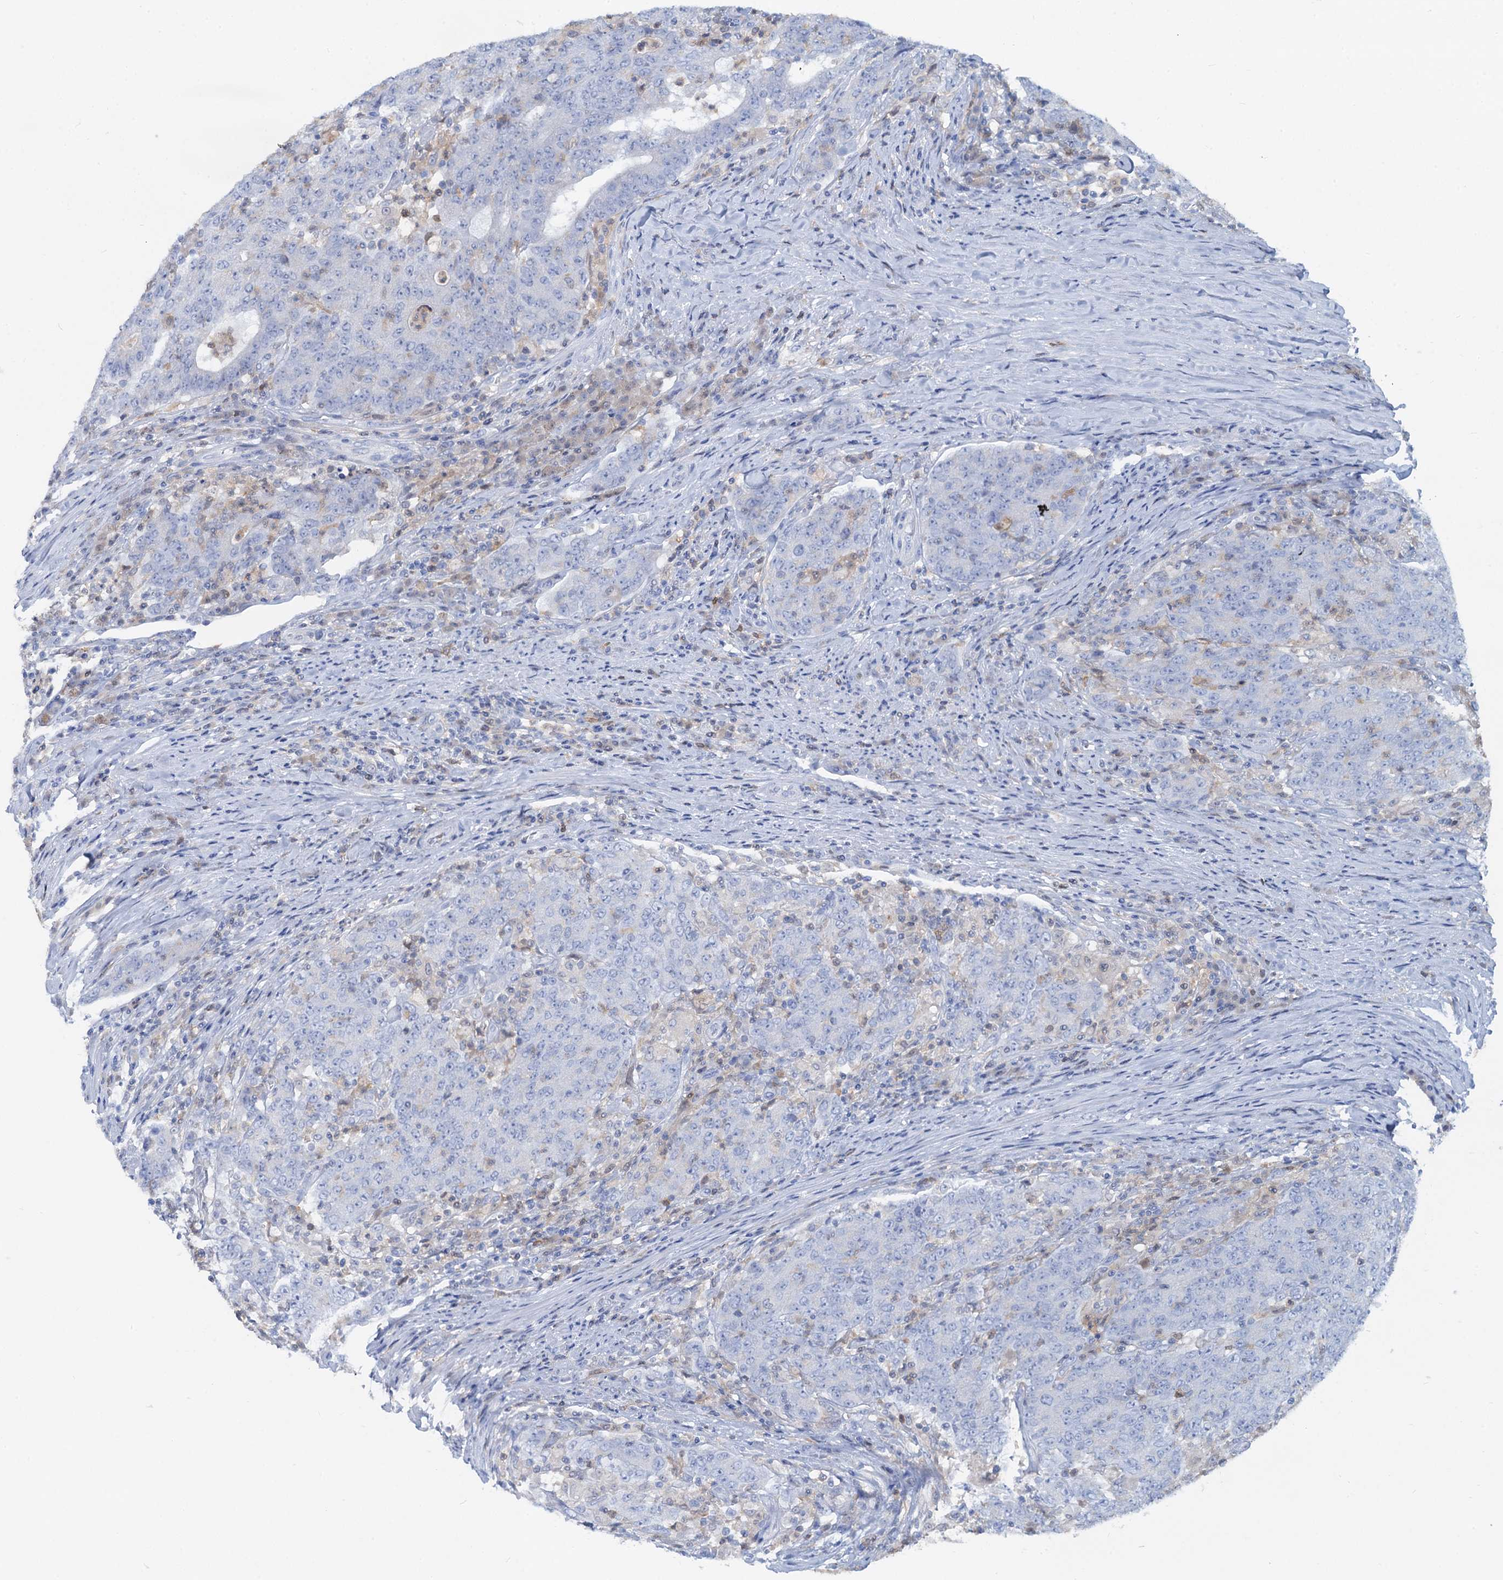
{"staining": {"intensity": "negative", "quantity": "none", "location": "none"}, "tissue": "colorectal cancer", "cell_type": "Tumor cells", "image_type": "cancer", "snomed": [{"axis": "morphology", "description": "Adenocarcinoma, NOS"}, {"axis": "topography", "description": "Colon"}], "caption": "An image of adenocarcinoma (colorectal) stained for a protein demonstrates no brown staining in tumor cells. (DAB immunohistochemistry with hematoxylin counter stain).", "gene": "FAH", "patient": {"sex": "female", "age": 75}}